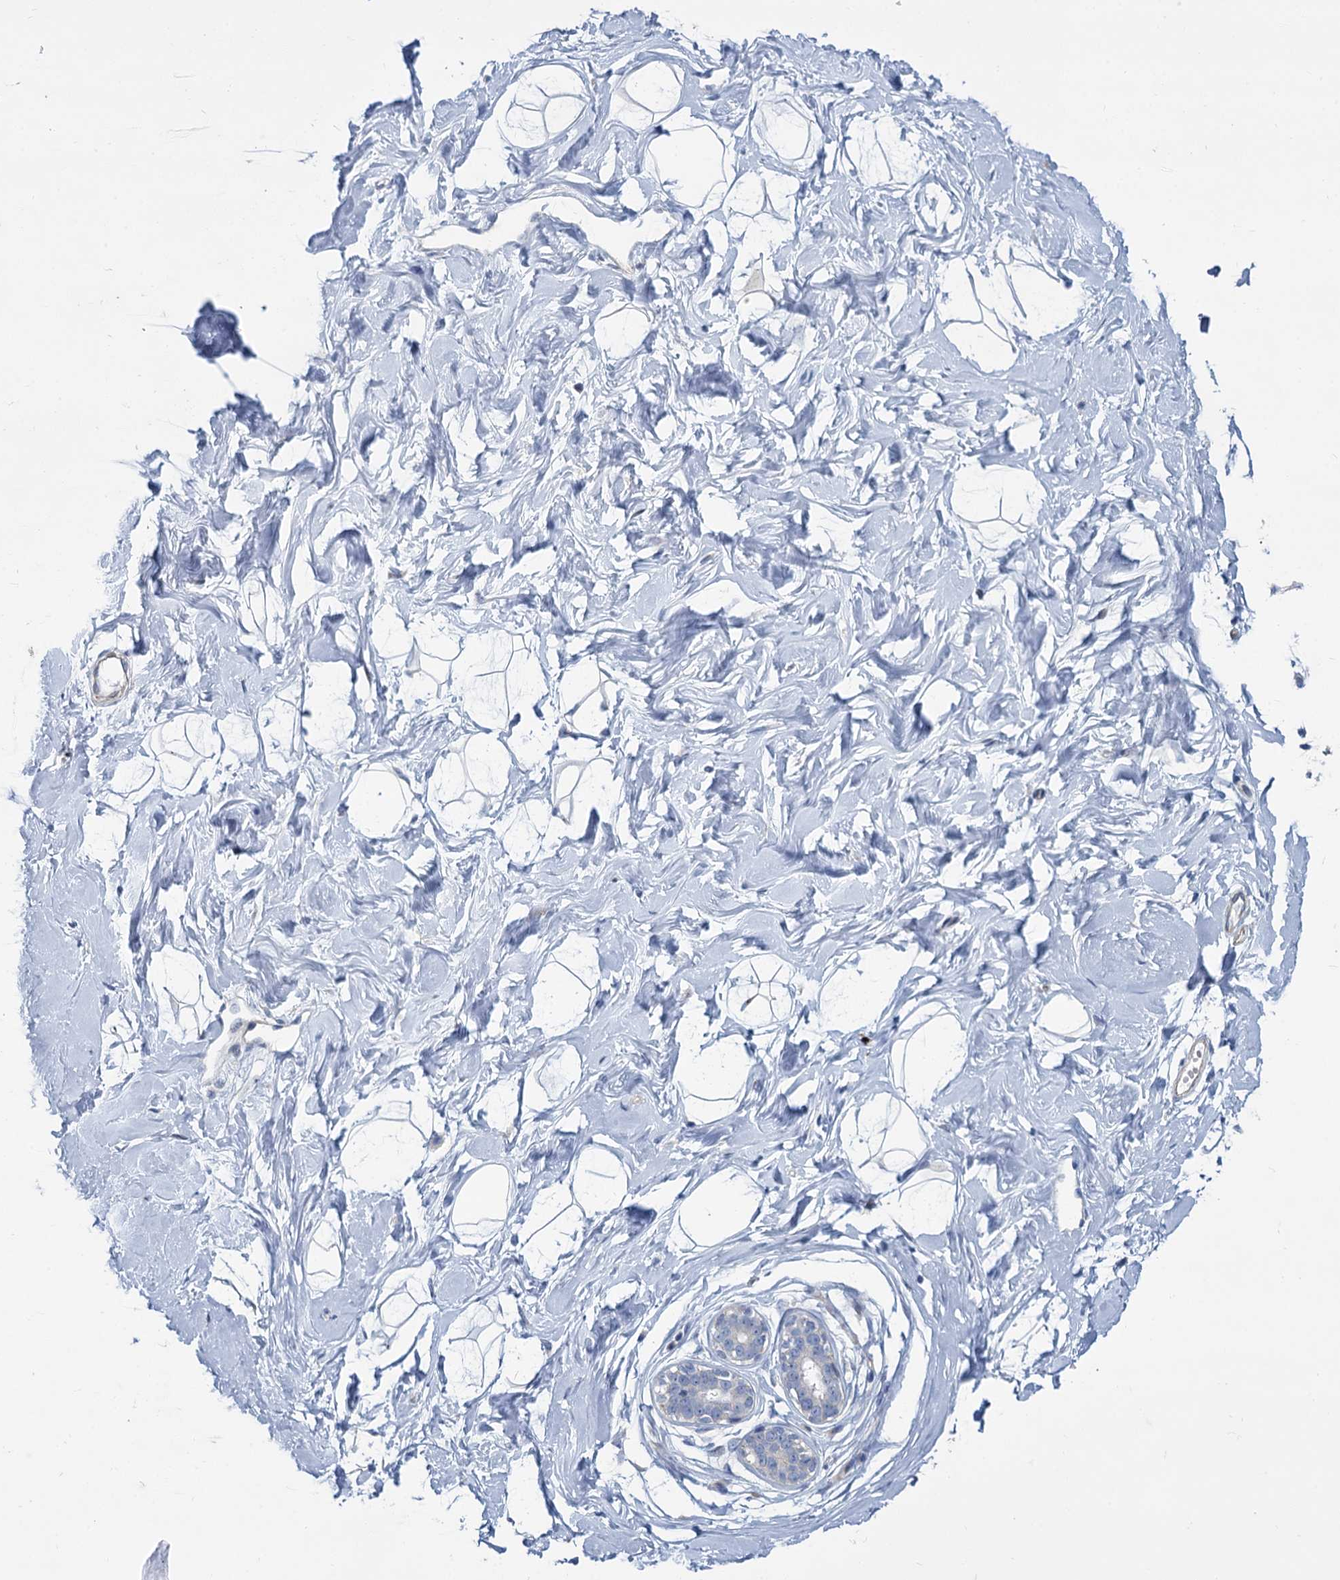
{"staining": {"intensity": "negative", "quantity": "none", "location": "none"}, "tissue": "breast", "cell_type": "Adipocytes", "image_type": "normal", "snomed": [{"axis": "morphology", "description": "Normal tissue, NOS"}, {"axis": "morphology", "description": "Adenoma, NOS"}, {"axis": "topography", "description": "Breast"}], "caption": "A micrograph of human breast is negative for staining in adipocytes.", "gene": "TRIM77", "patient": {"sex": "female", "age": 23}}